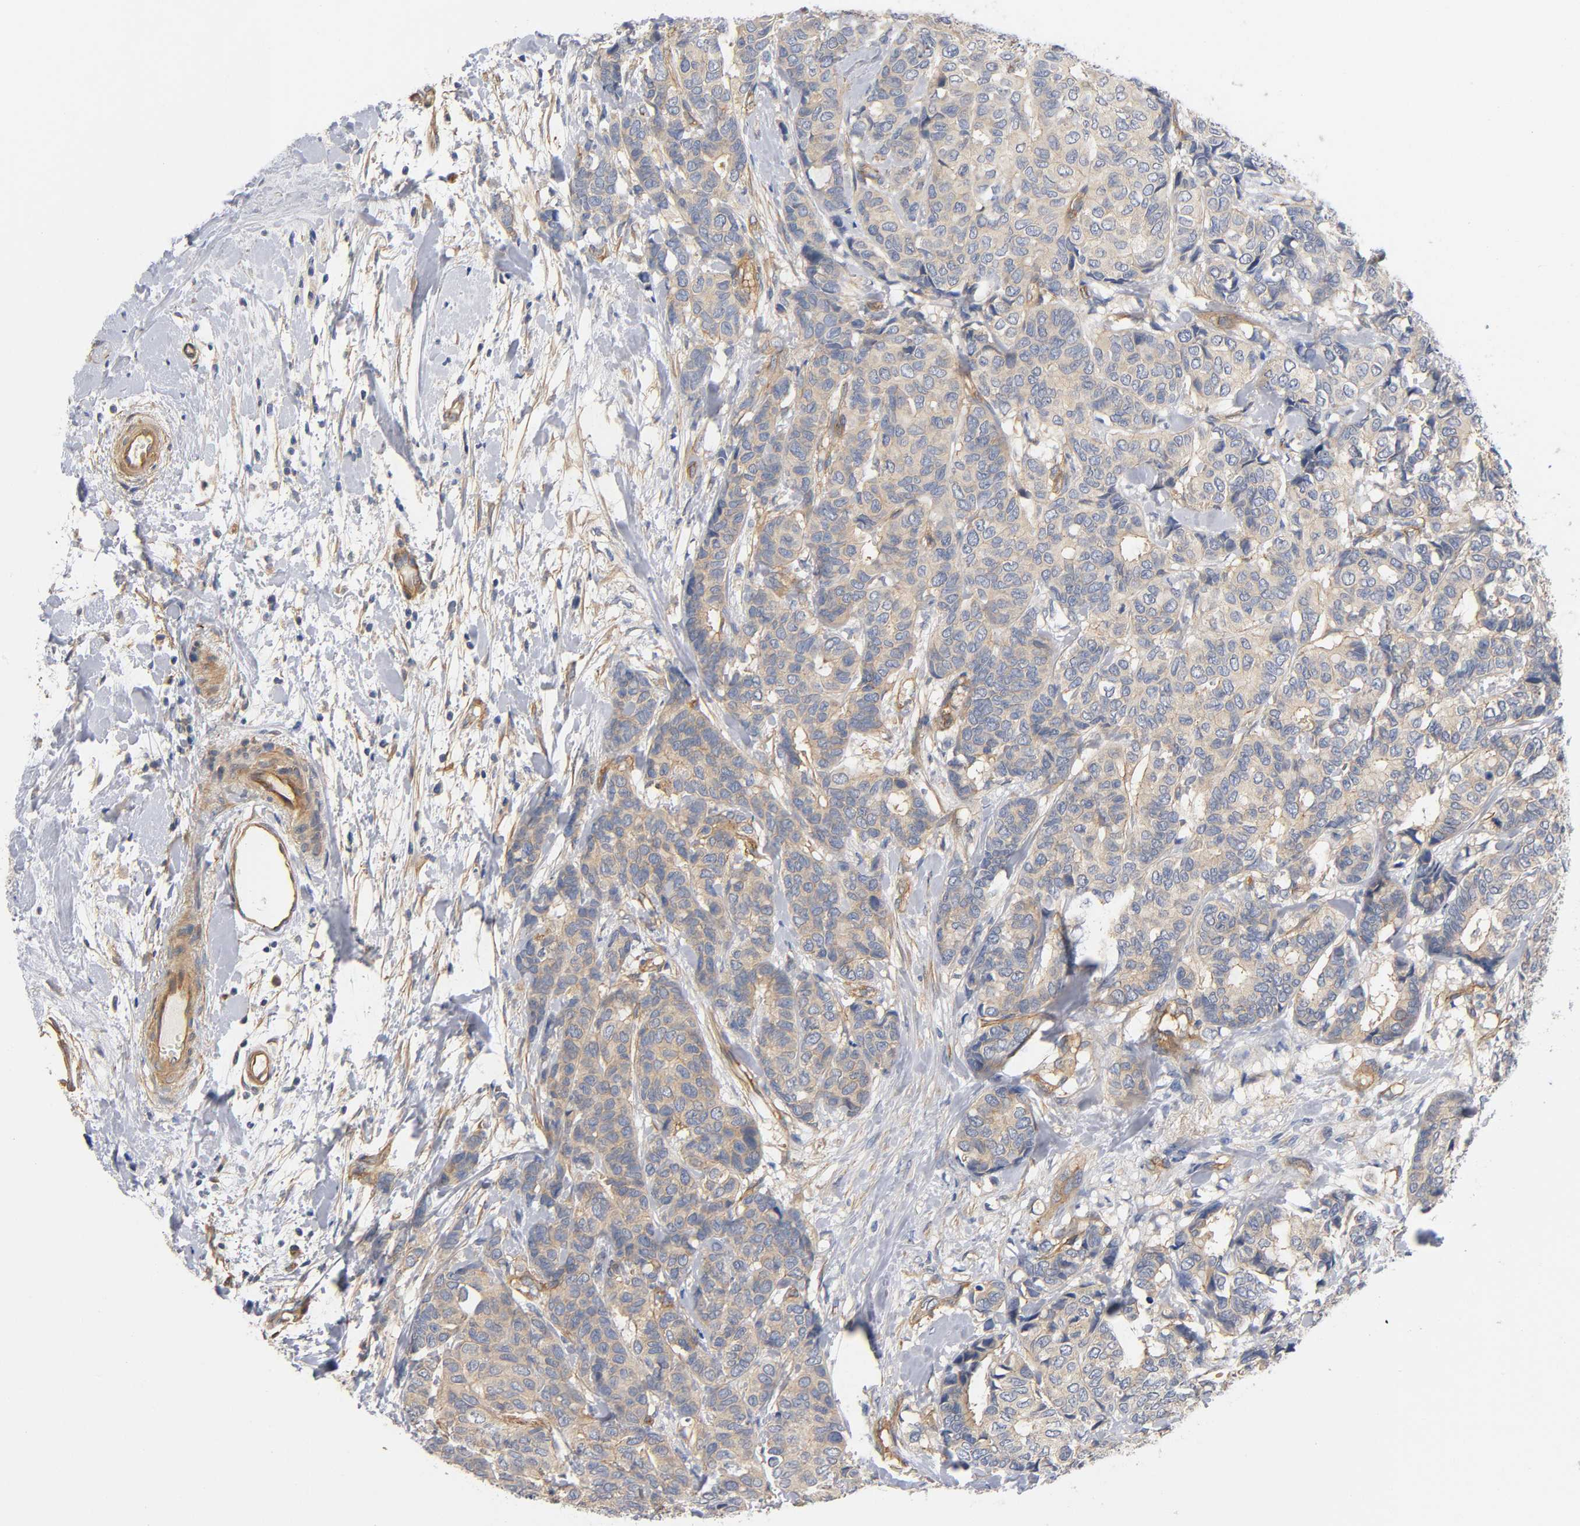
{"staining": {"intensity": "weak", "quantity": ">75%", "location": "cytoplasmic/membranous"}, "tissue": "breast cancer", "cell_type": "Tumor cells", "image_type": "cancer", "snomed": [{"axis": "morphology", "description": "Duct carcinoma"}, {"axis": "topography", "description": "Breast"}], "caption": "Breast cancer tissue demonstrates weak cytoplasmic/membranous staining in approximately >75% of tumor cells (DAB IHC with brightfield microscopy, high magnification).", "gene": "MARS1", "patient": {"sex": "female", "age": 87}}